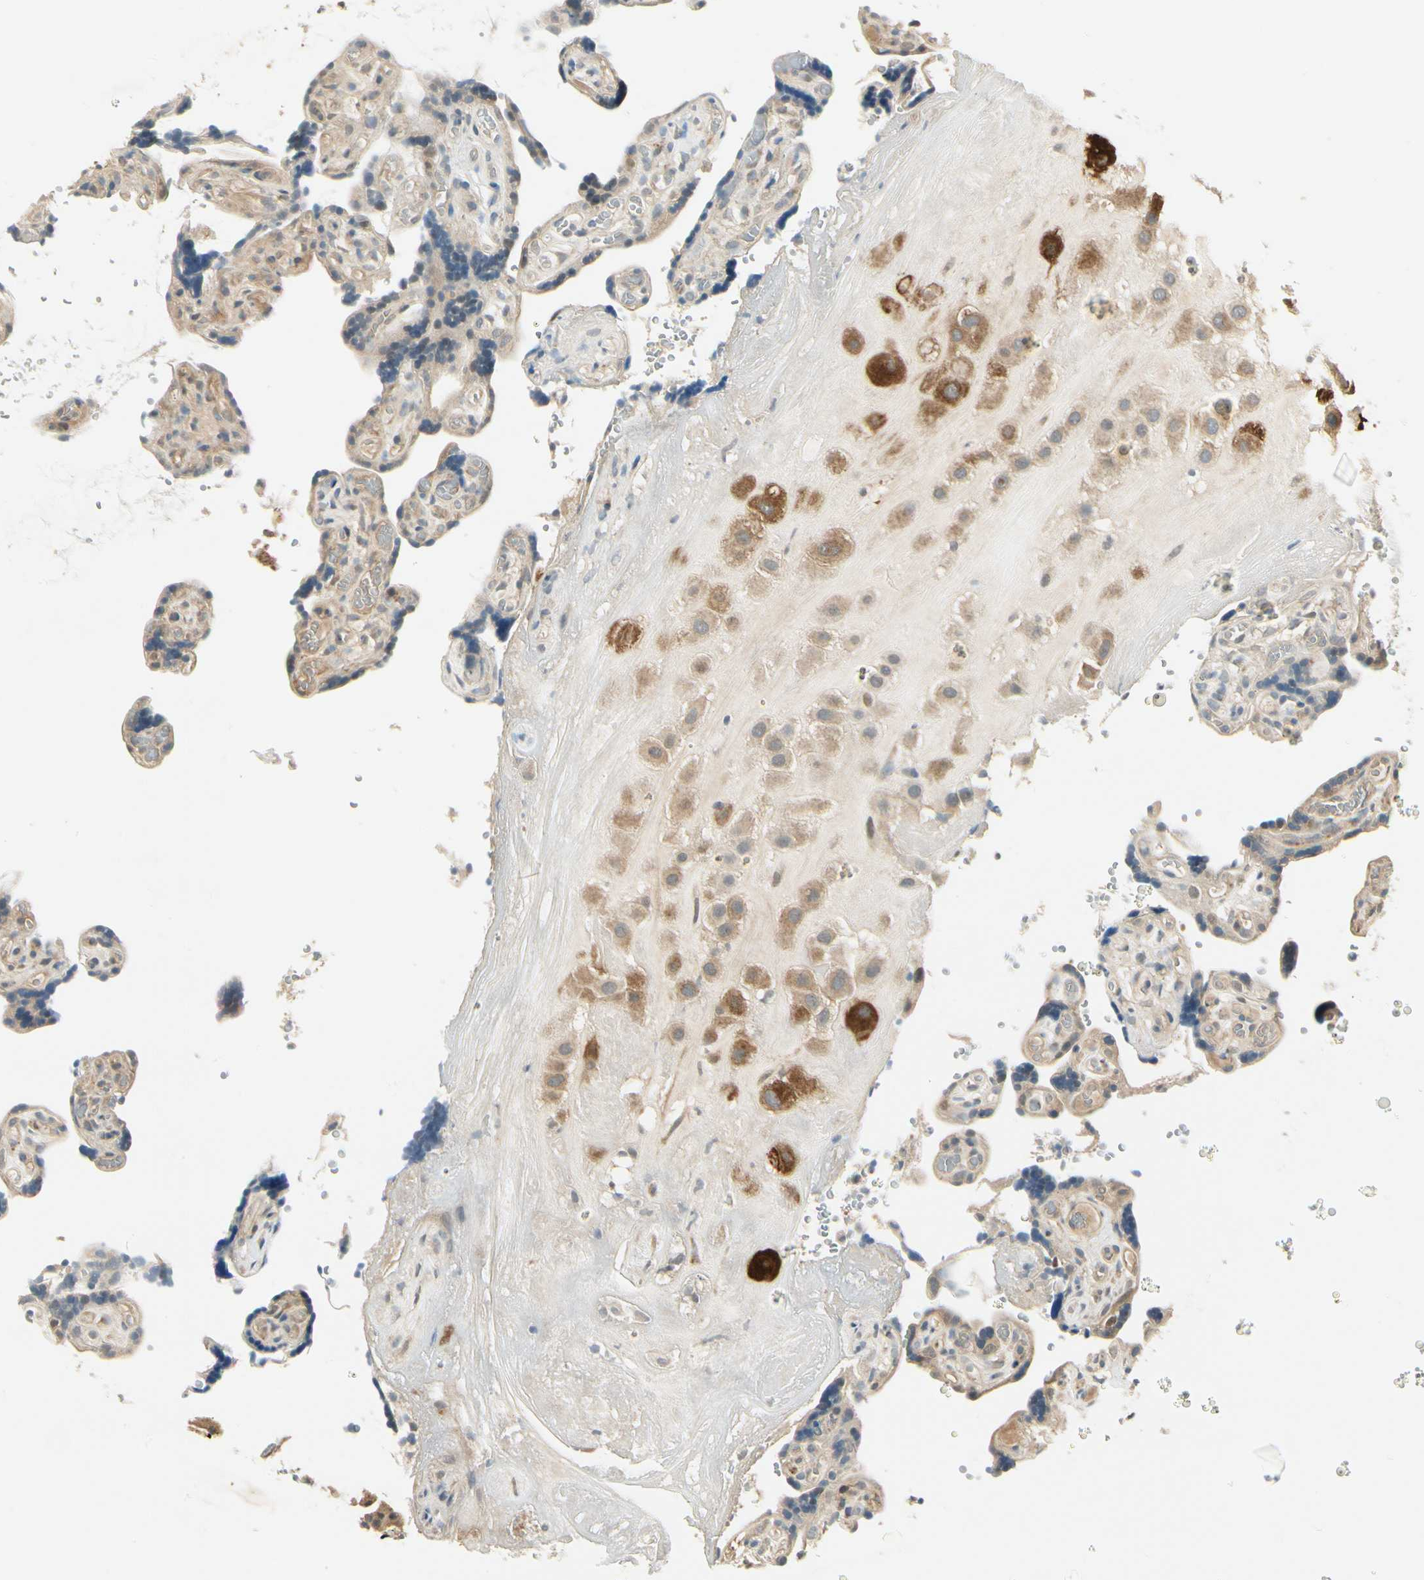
{"staining": {"intensity": "moderate", "quantity": ">75%", "location": "cytoplasmic/membranous,nuclear"}, "tissue": "placenta", "cell_type": "Decidual cells", "image_type": "normal", "snomed": [{"axis": "morphology", "description": "Normal tissue, NOS"}, {"axis": "topography", "description": "Placenta"}], "caption": "Unremarkable placenta reveals moderate cytoplasmic/membranous,nuclear staining in approximately >75% of decidual cells, visualized by immunohistochemistry. (DAB (3,3'-diaminobenzidine) = brown stain, brightfield microscopy at high magnification).", "gene": "EPHB3", "patient": {"sex": "female", "age": 30}}